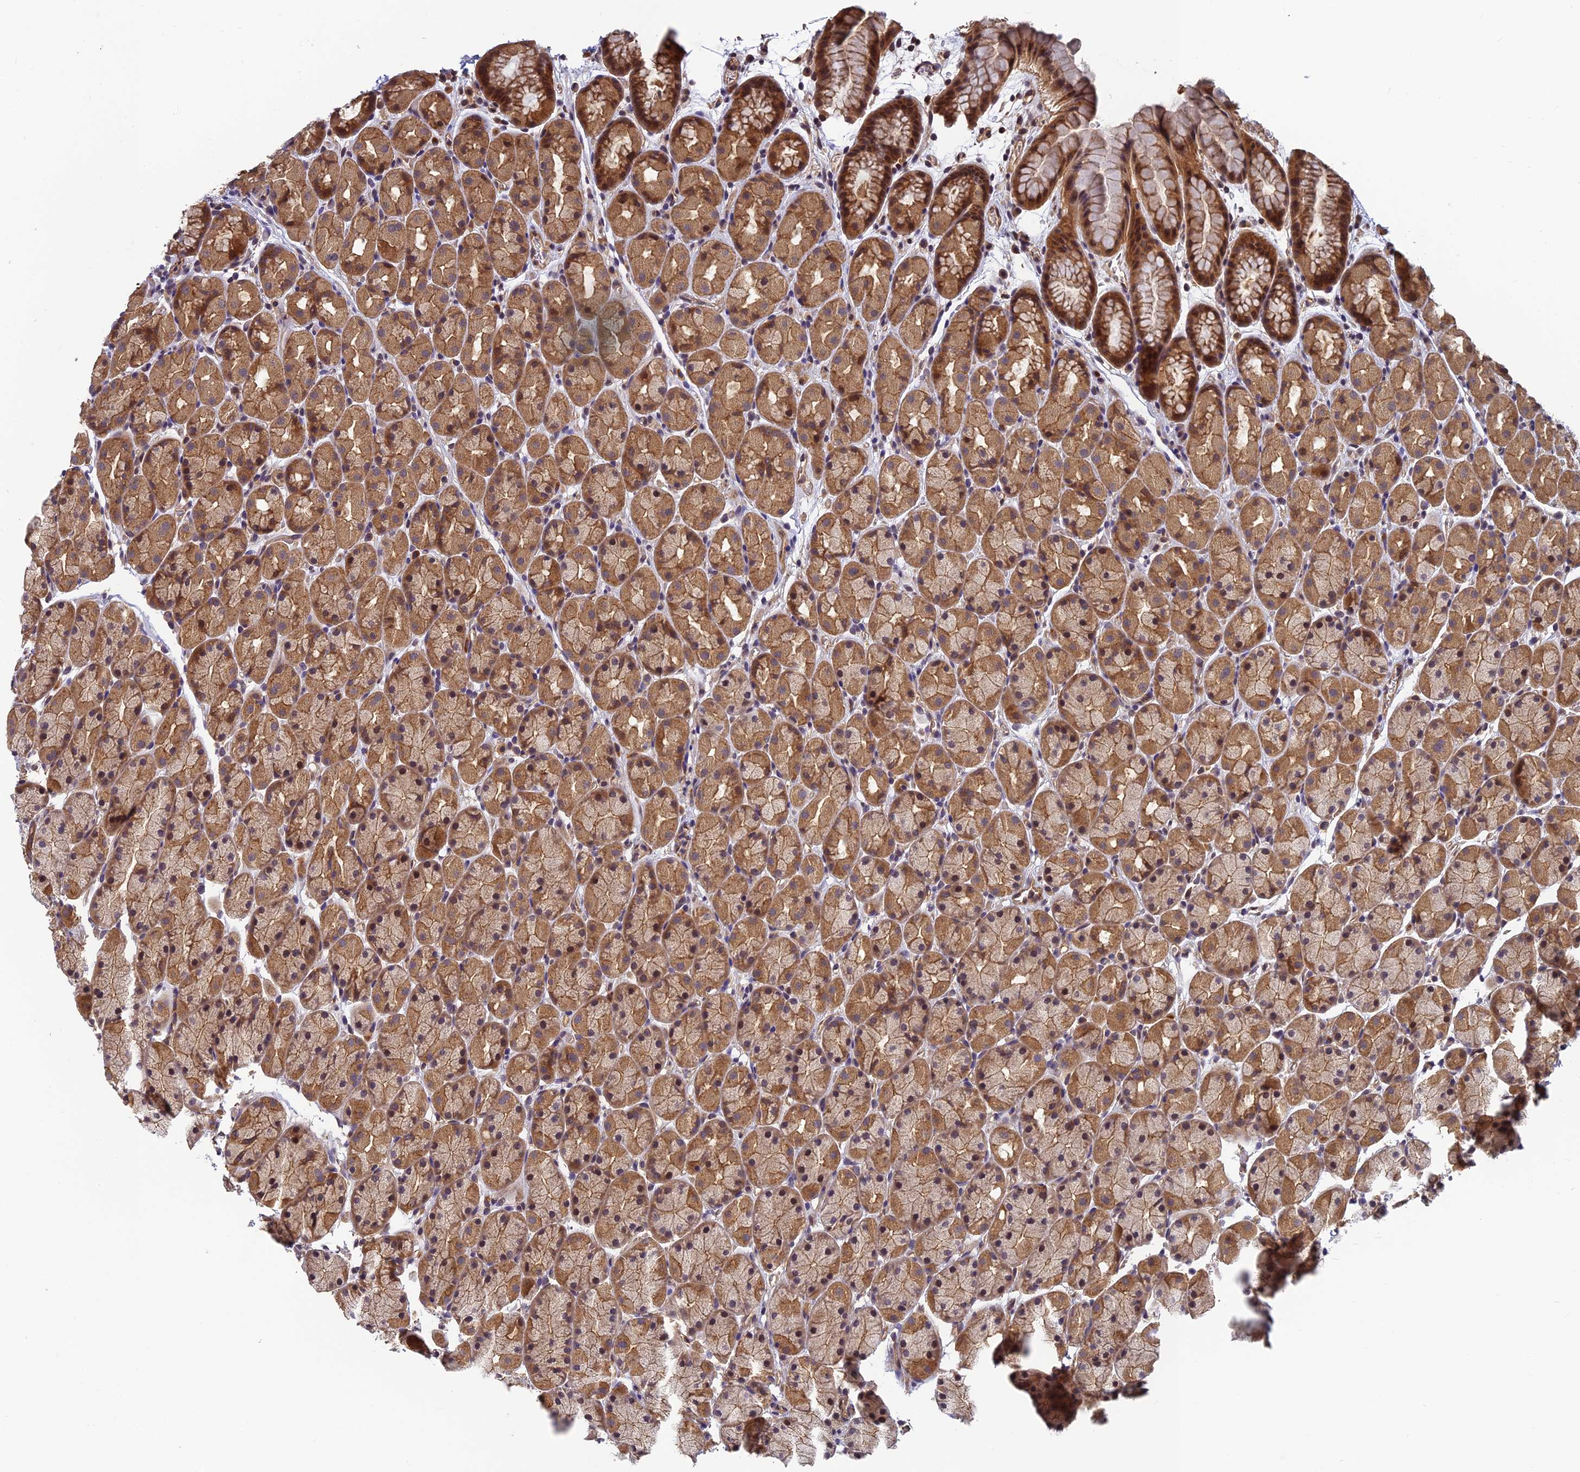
{"staining": {"intensity": "moderate", "quantity": ">75%", "location": "cytoplasmic/membranous,nuclear"}, "tissue": "stomach", "cell_type": "Glandular cells", "image_type": "normal", "snomed": [{"axis": "morphology", "description": "Normal tissue, NOS"}, {"axis": "topography", "description": "Stomach, upper"}, {"axis": "topography", "description": "Stomach"}], "caption": "A photomicrograph of human stomach stained for a protein displays moderate cytoplasmic/membranous,nuclear brown staining in glandular cells.", "gene": "PIKFYVE", "patient": {"sex": "male", "age": 47}}